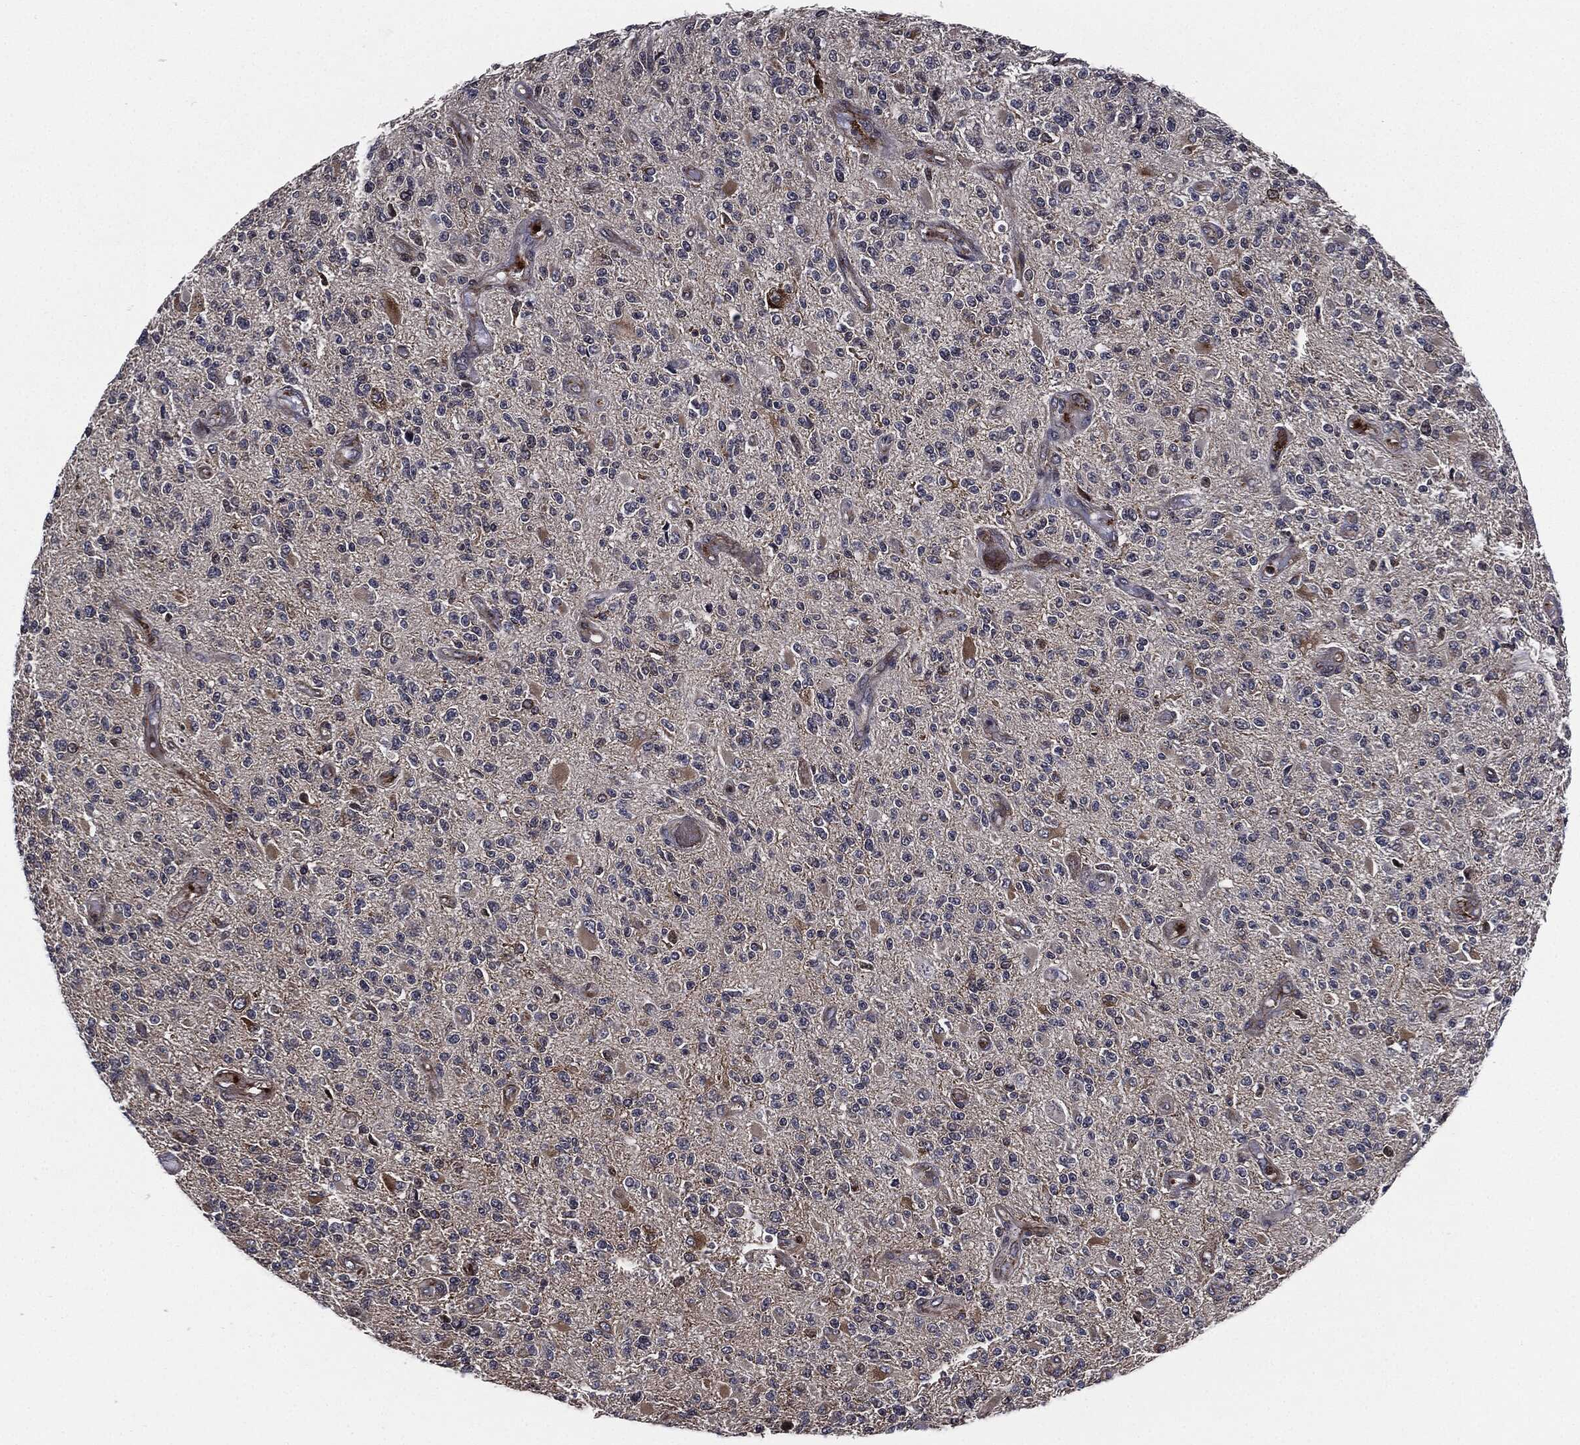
{"staining": {"intensity": "negative", "quantity": "none", "location": "none"}, "tissue": "glioma", "cell_type": "Tumor cells", "image_type": "cancer", "snomed": [{"axis": "morphology", "description": "Glioma, malignant, High grade"}, {"axis": "topography", "description": "Brain"}], "caption": "Immunohistochemistry micrograph of neoplastic tissue: human high-grade glioma (malignant) stained with DAB (3,3'-diaminobenzidine) reveals no significant protein staining in tumor cells.", "gene": "UBR1", "patient": {"sex": "female", "age": 63}}